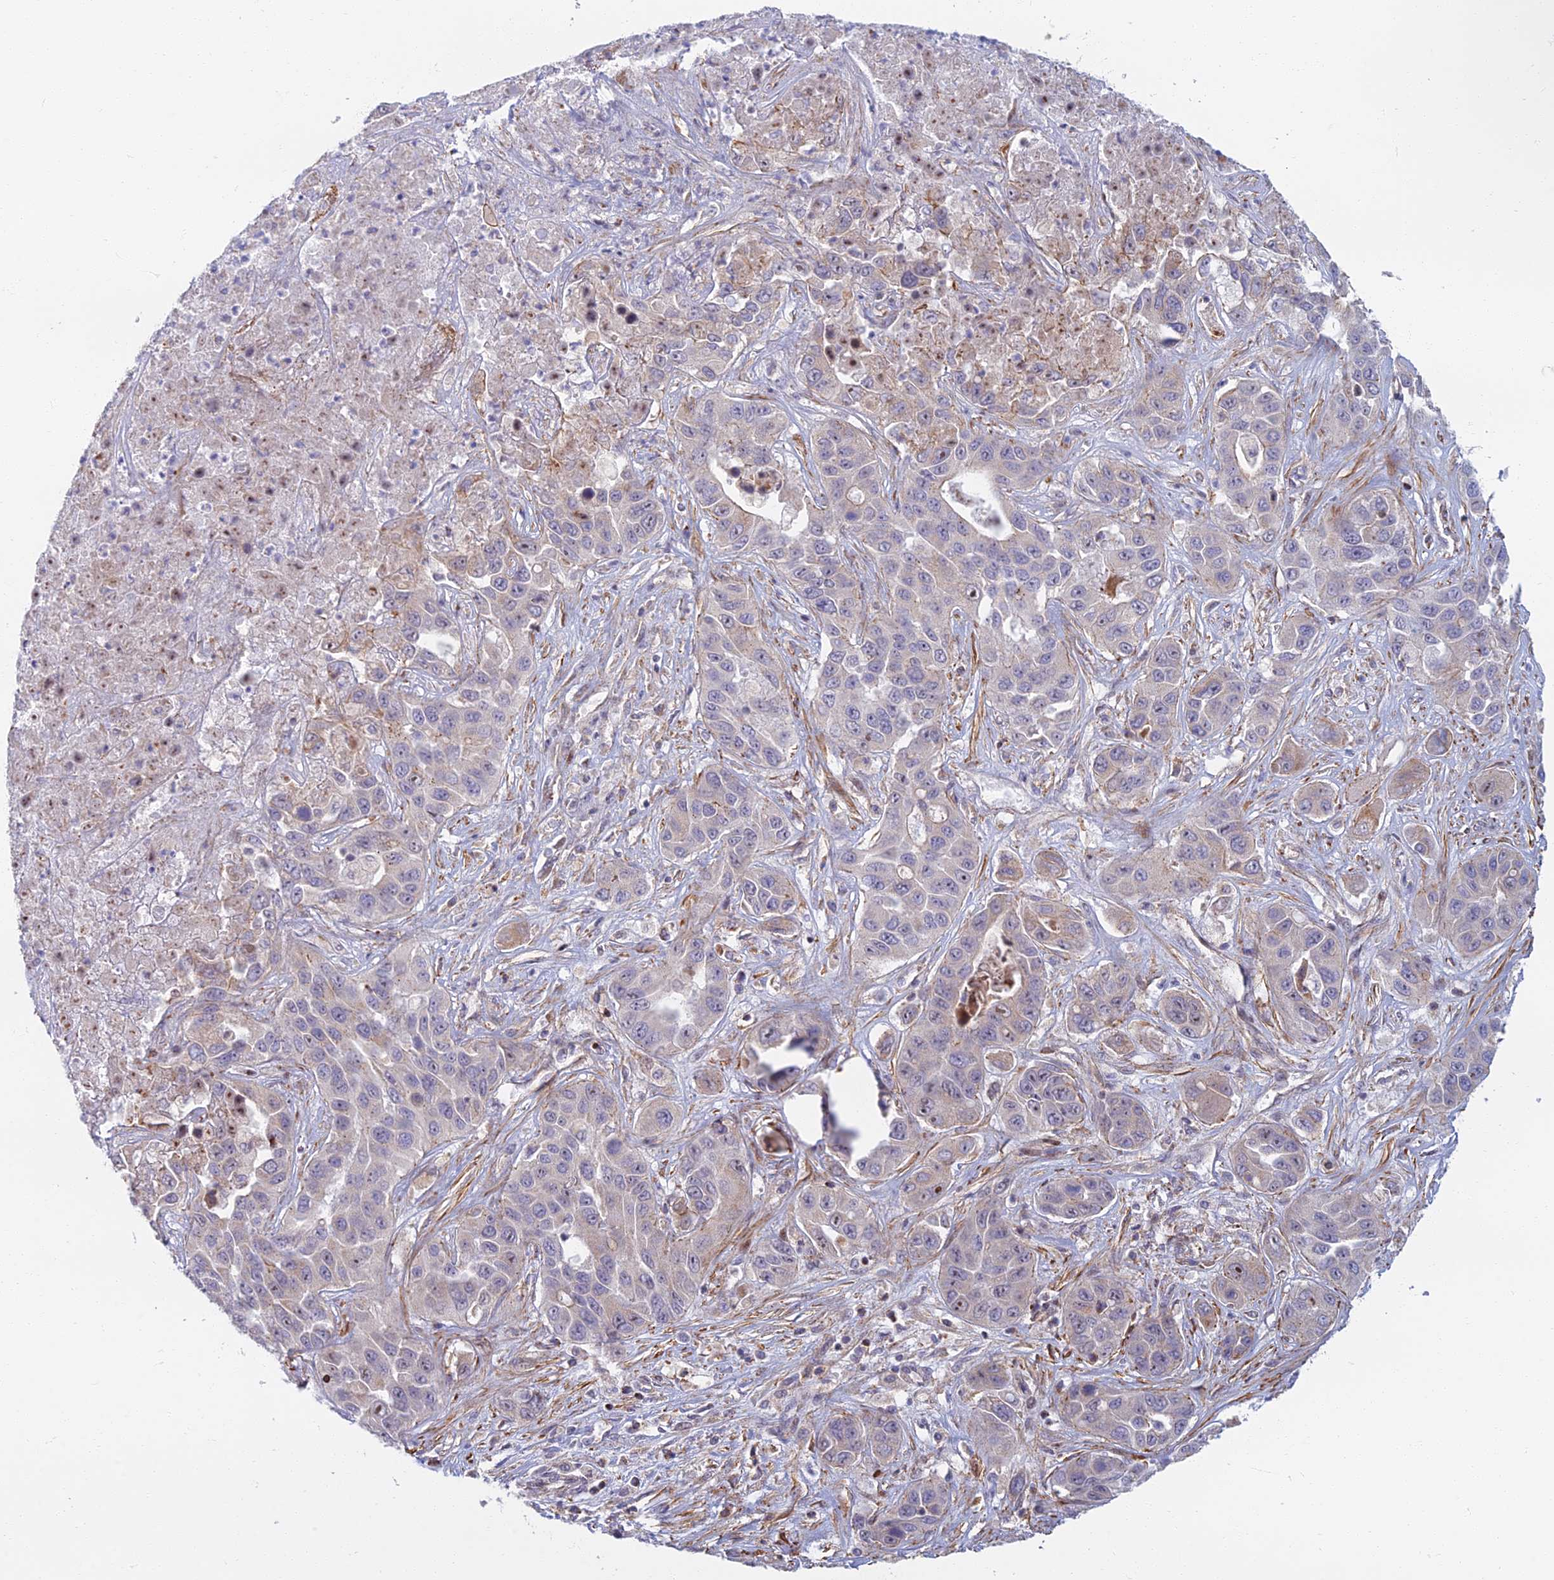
{"staining": {"intensity": "negative", "quantity": "none", "location": "none"}, "tissue": "liver cancer", "cell_type": "Tumor cells", "image_type": "cancer", "snomed": [{"axis": "morphology", "description": "Cholangiocarcinoma"}, {"axis": "topography", "description": "Liver"}], "caption": "Immunohistochemical staining of human liver cancer (cholangiocarcinoma) reveals no significant positivity in tumor cells. The staining was performed using DAB (3,3'-diaminobenzidine) to visualize the protein expression in brown, while the nuclei were stained in blue with hematoxylin (Magnification: 20x).", "gene": "C15orf40", "patient": {"sex": "female", "age": 52}}